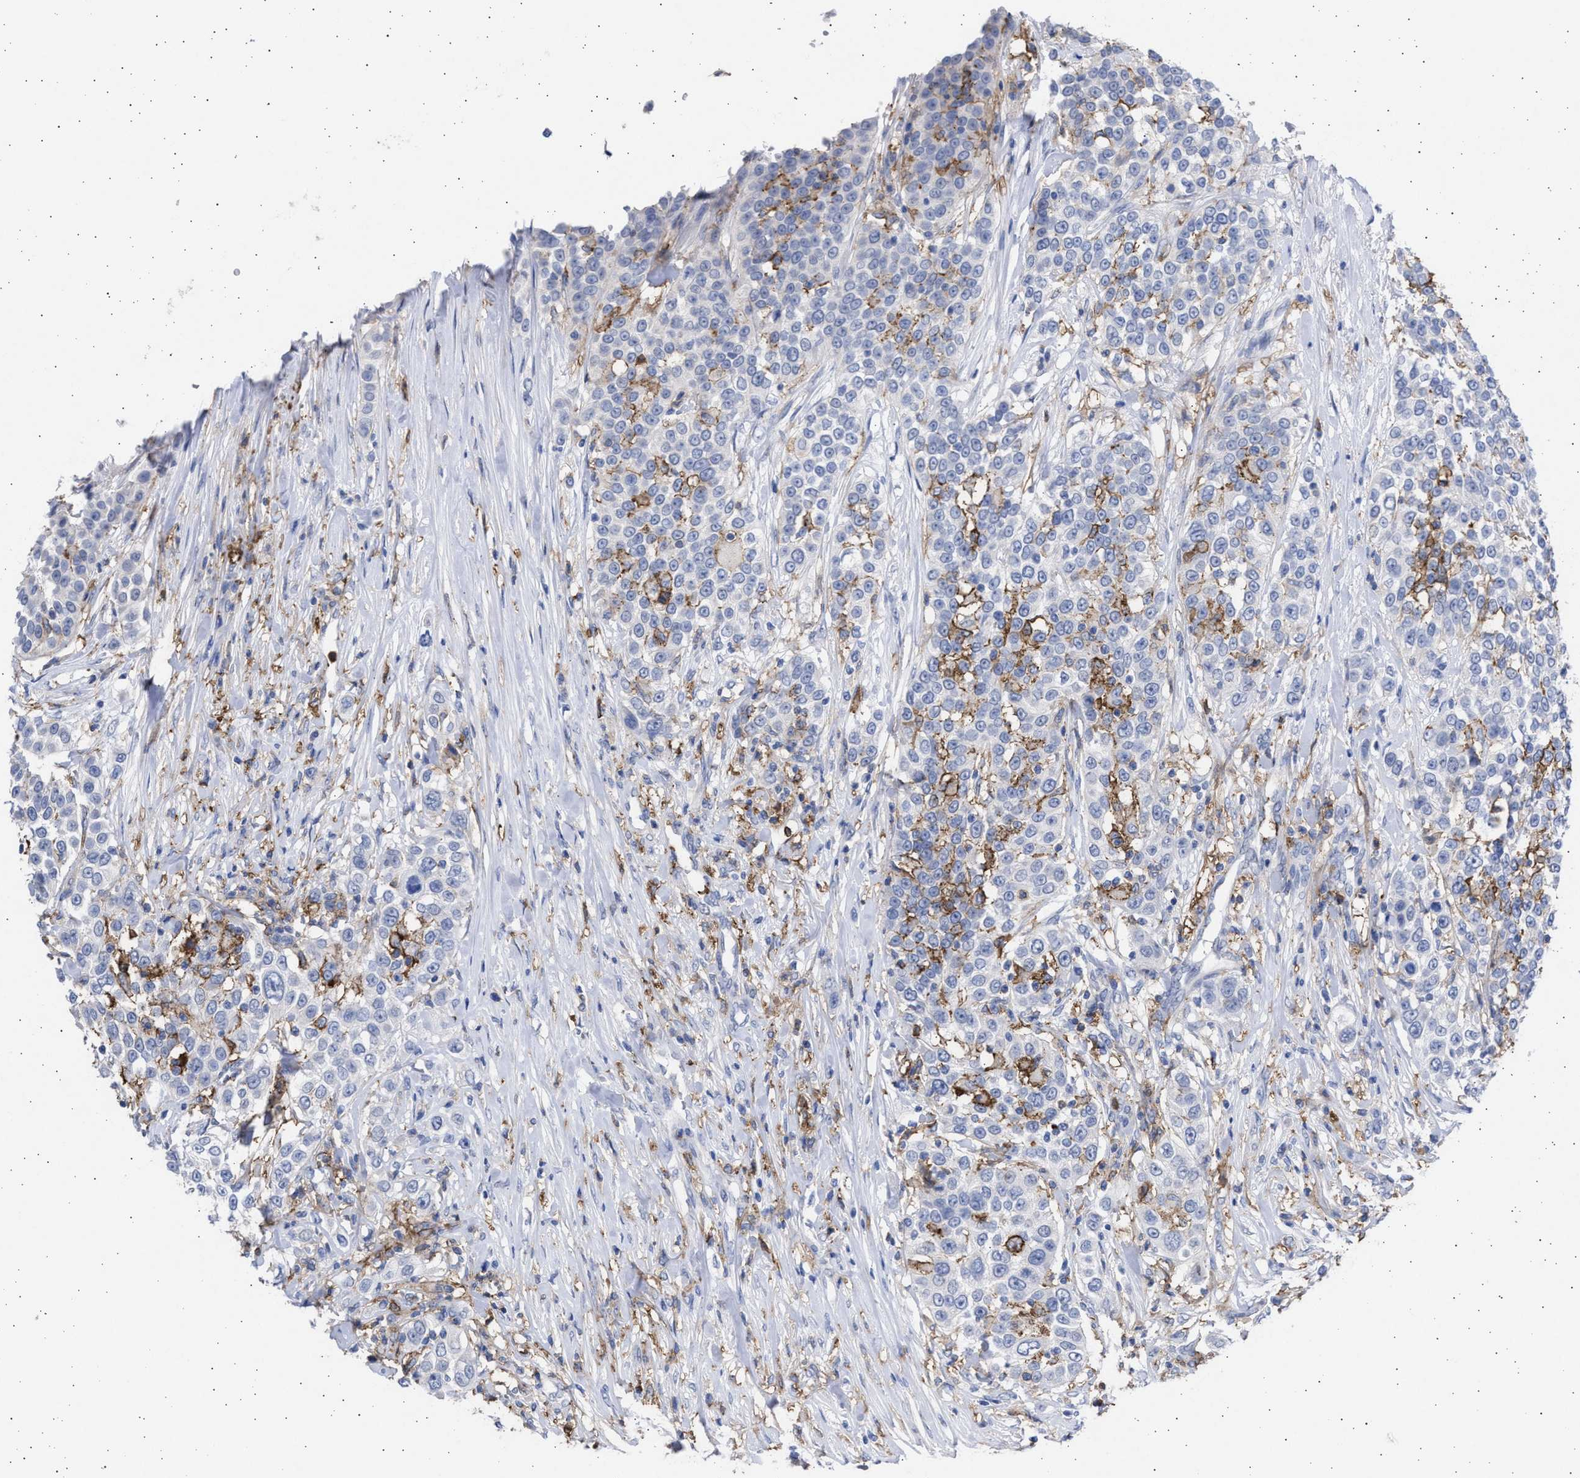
{"staining": {"intensity": "negative", "quantity": "none", "location": "none"}, "tissue": "urothelial cancer", "cell_type": "Tumor cells", "image_type": "cancer", "snomed": [{"axis": "morphology", "description": "Urothelial carcinoma, High grade"}, {"axis": "topography", "description": "Urinary bladder"}], "caption": "High-grade urothelial carcinoma was stained to show a protein in brown. There is no significant positivity in tumor cells.", "gene": "FCER1A", "patient": {"sex": "female", "age": 80}}